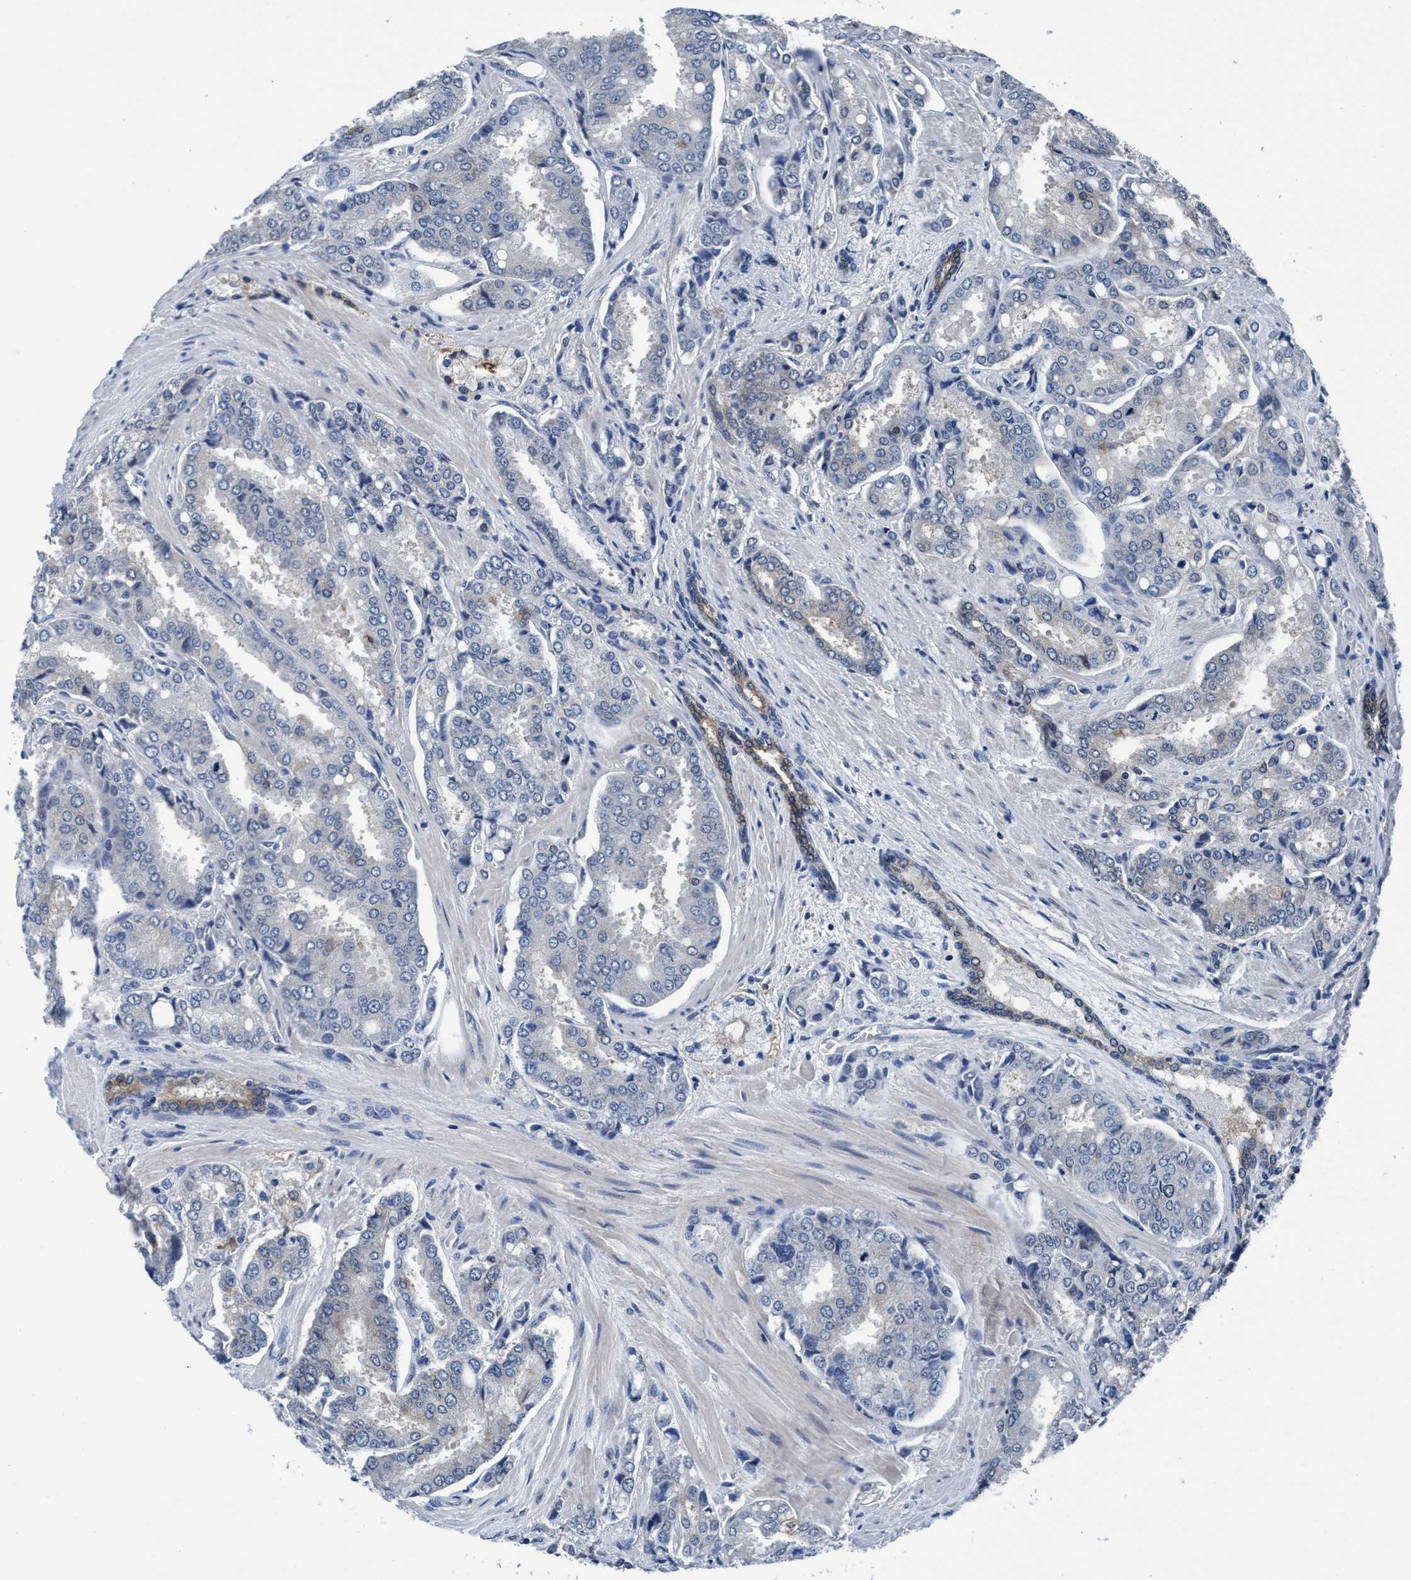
{"staining": {"intensity": "weak", "quantity": "<25%", "location": "cytoplasmic/membranous"}, "tissue": "prostate cancer", "cell_type": "Tumor cells", "image_type": "cancer", "snomed": [{"axis": "morphology", "description": "Adenocarcinoma, High grade"}, {"axis": "topography", "description": "Prostate"}], "caption": "Tumor cells show no significant staining in prostate cancer (high-grade adenocarcinoma).", "gene": "TMEM94", "patient": {"sex": "male", "age": 50}}